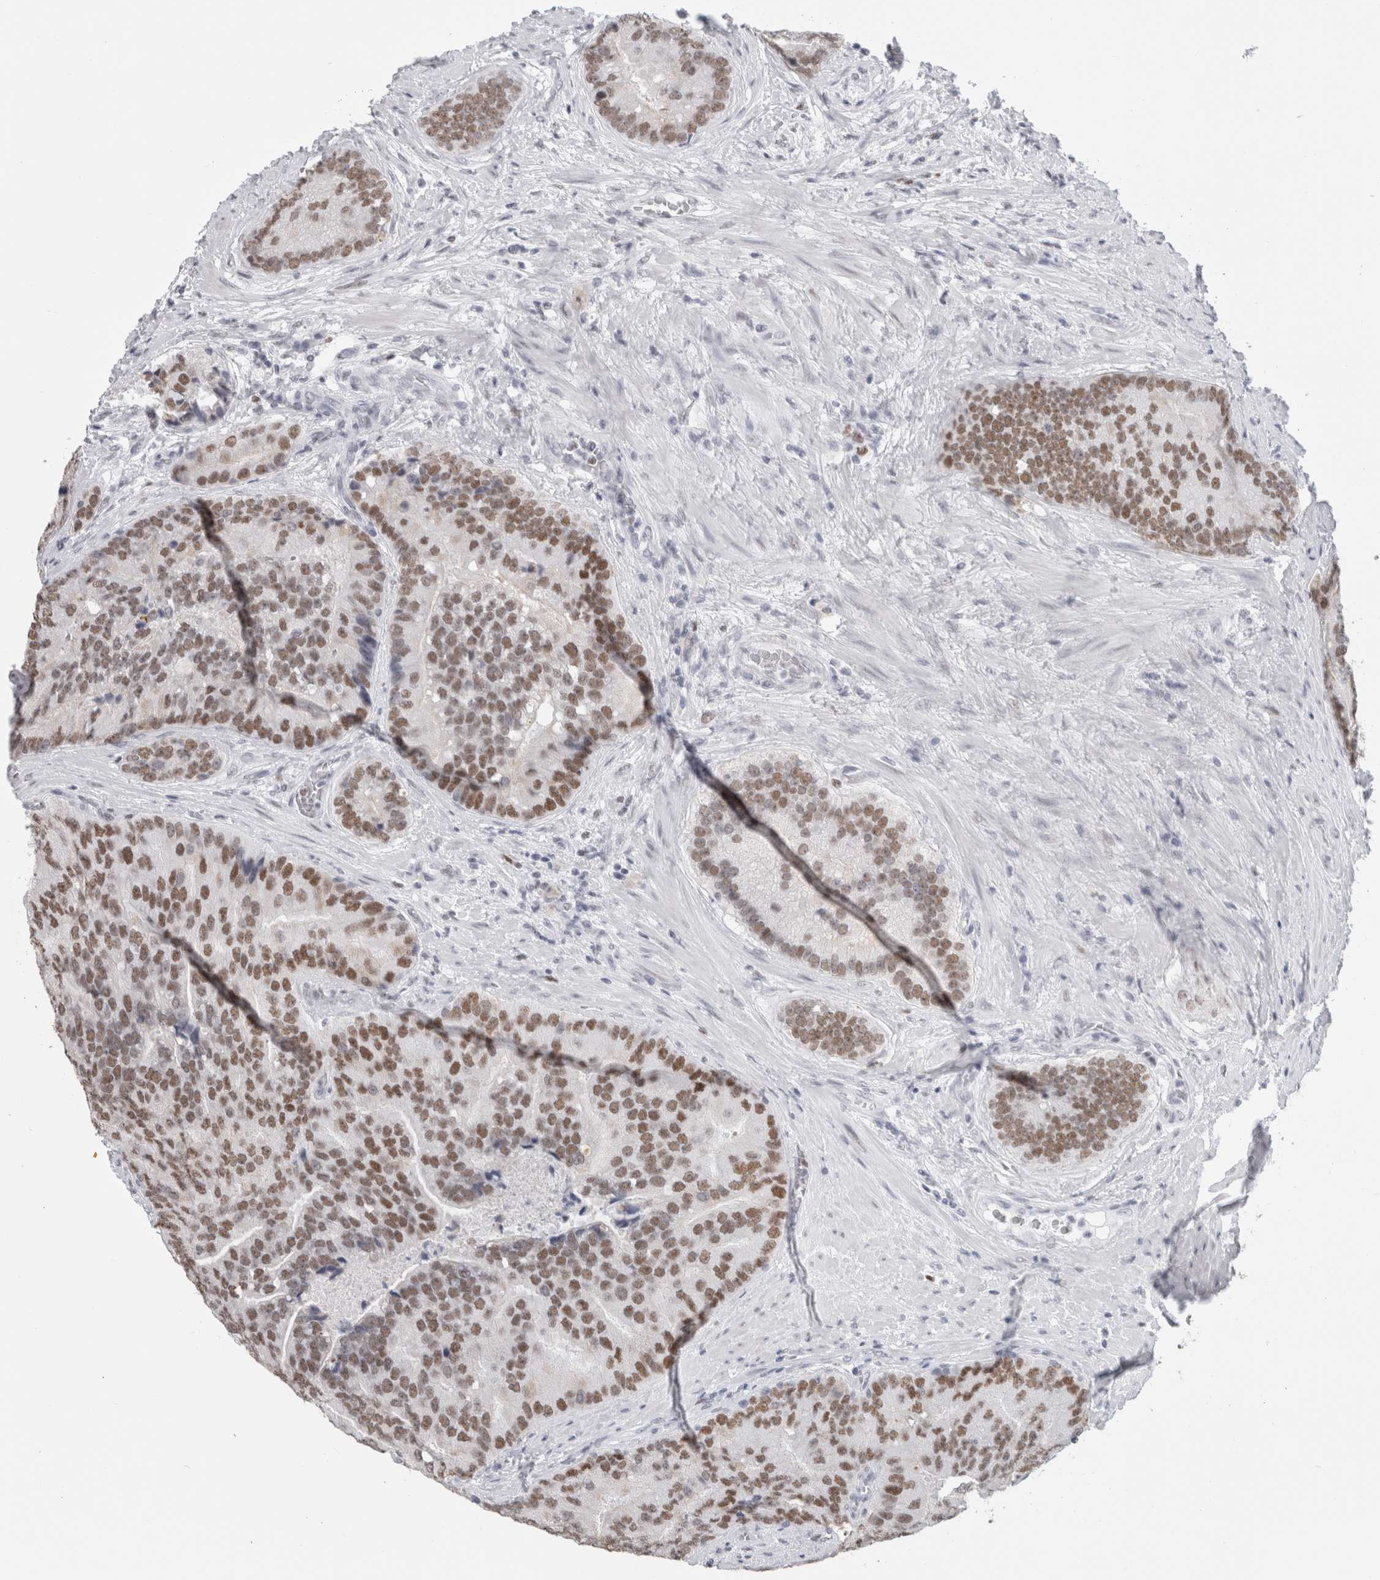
{"staining": {"intensity": "moderate", "quantity": "25%-75%", "location": "nuclear"}, "tissue": "prostate cancer", "cell_type": "Tumor cells", "image_type": "cancer", "snomed": [{"axis": "morphology", "description": "Adenocarcinoma, High grade"}, {"axis": "topography", "description": "Prostate"}], "caption": "Prostate cancer stained for a protein (brown) demonstrates moderate nuclear positive expression in about 25%-75% of tumor cells.", "gene": "SMARCC1", "patient": {"sex": "male", "age": 70}}